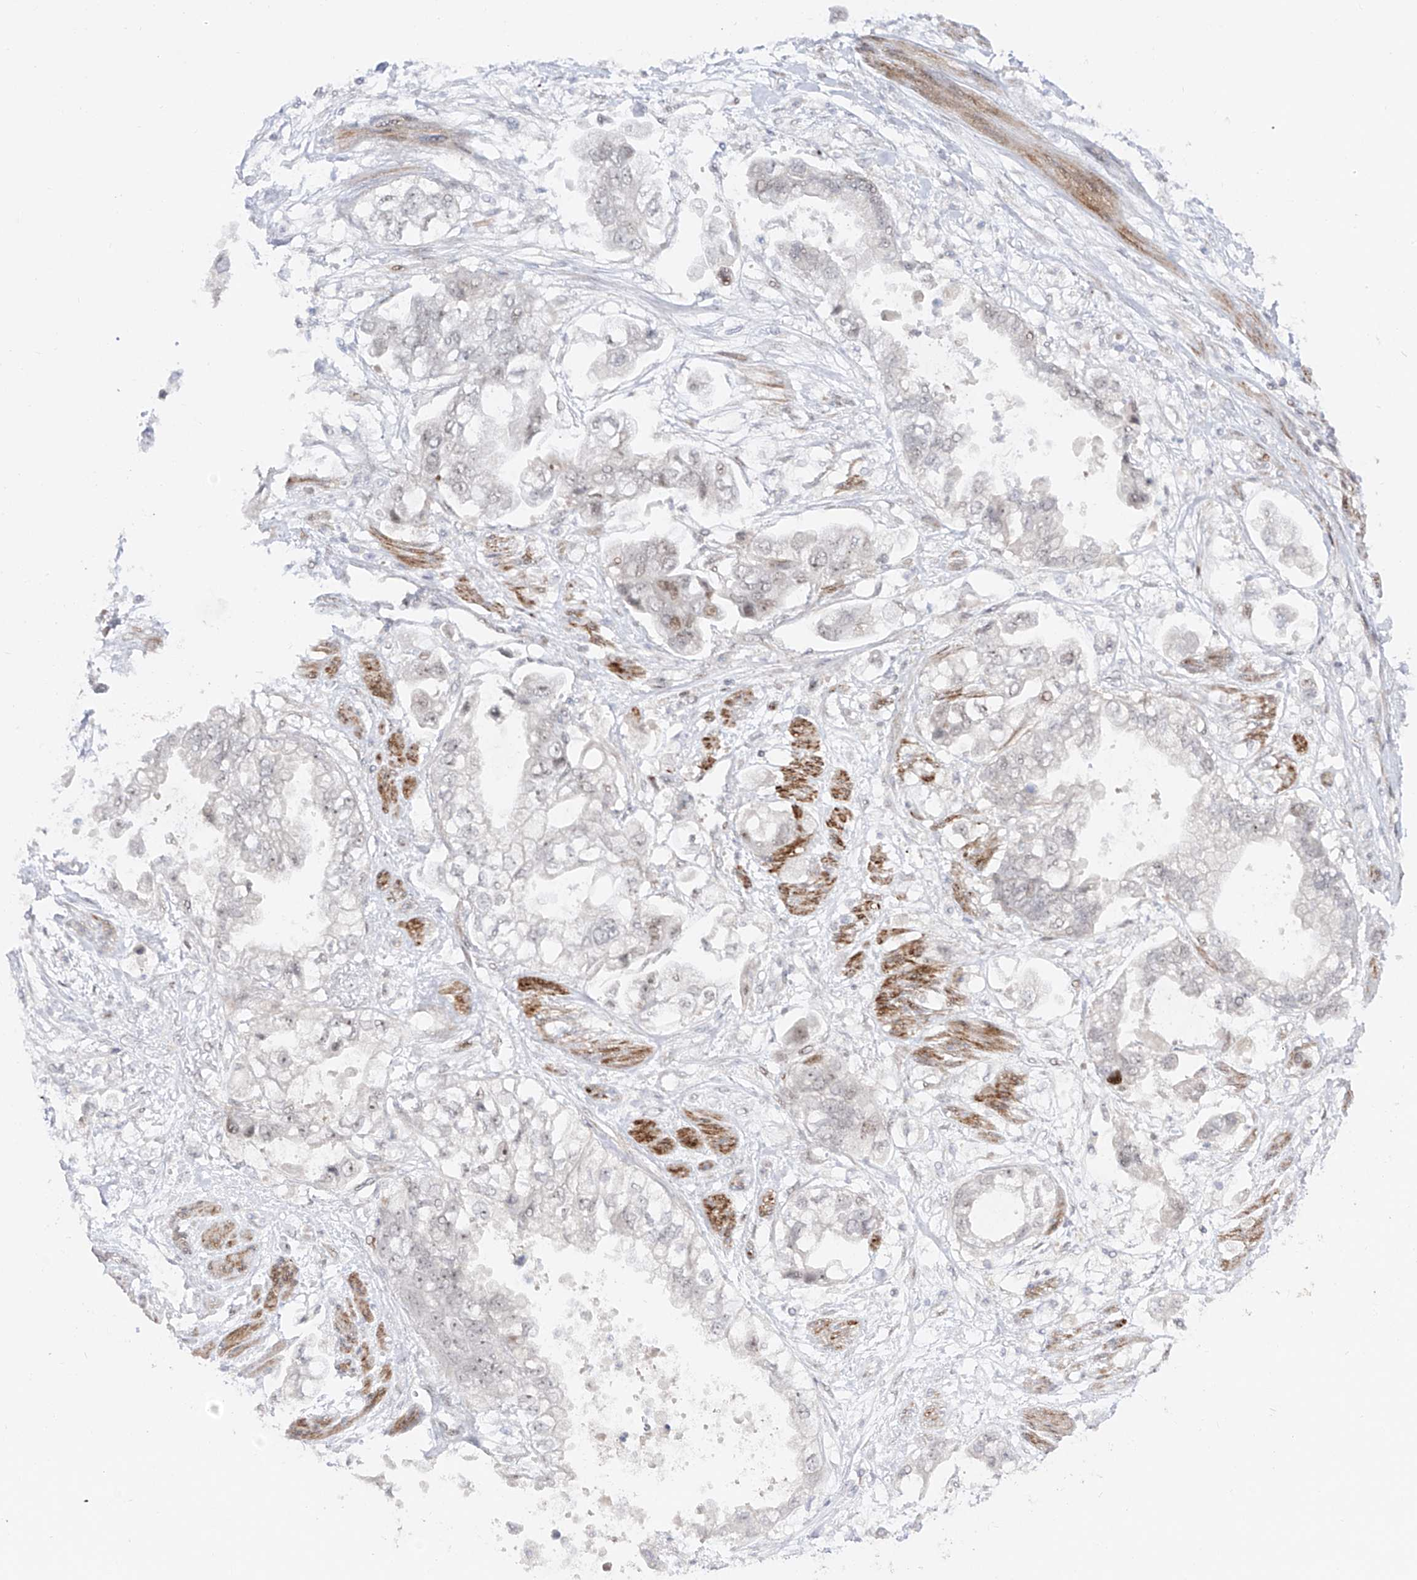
{"staining": {"intensity": "negative", "quantity": "none", "location": "none"}, "tissue": "stomach cancer", "cell_type": "Tumor cells", "image_type": "cancer", "snomed": [{"axis": "morphology", "description": "Adenocarcinoma, NOS"}, {"axis": "topography", "description": "Stomach"}], "caption": "There is no significant expression in tumor cells of stomach cancer.", "gene": "ZNF180", "patient": {"sex": "male", "age": 62}}